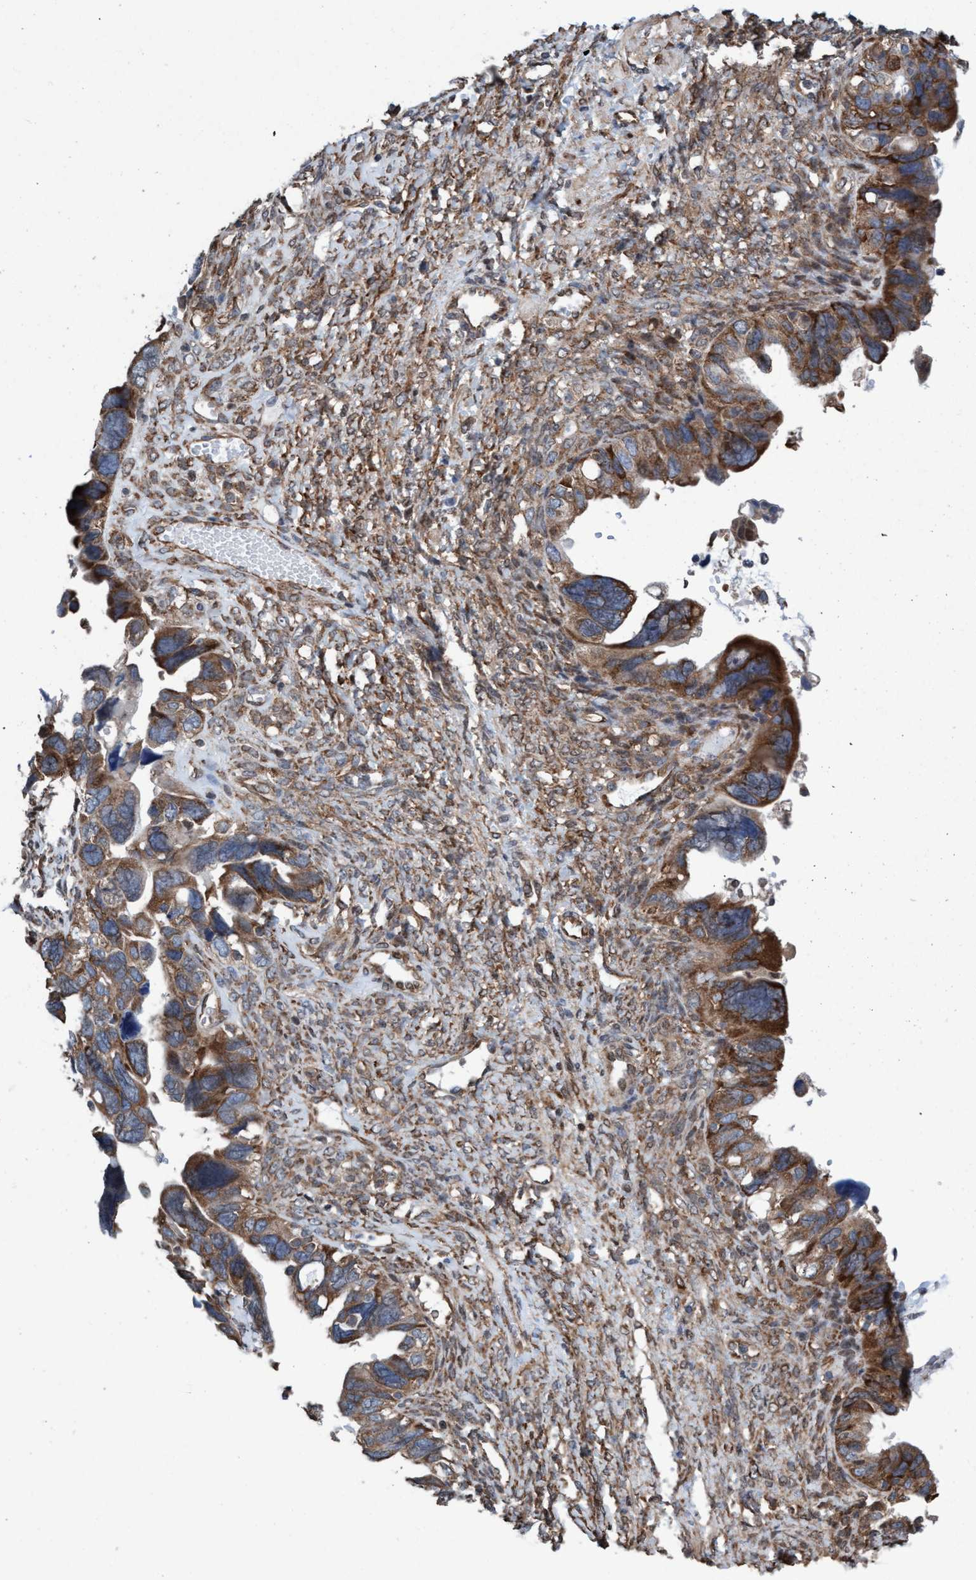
{"staining": {"intensity": "moderate", "quantity": ">75%", "location": "cytoplasmic/membranous"}, "tissue": "ovarian cancer", "cell_type": "Tumor cells", "image_type": "cancer", "snomed": [{"axis": "morphology", "description": "Cystadenocarcinoma, serous, NOS"}, {"axis": "topography", "description": "Ovary"}], "caption": "DAB immunohistochemical staining of ovarian cancer (serous cystadenocarcinoma) reveals moderate cytoplasmic/membranous protein positivity in about >75% of tumor cells.", "gene": "METAP2", "patient": {"sex": "female", "age": 79}}